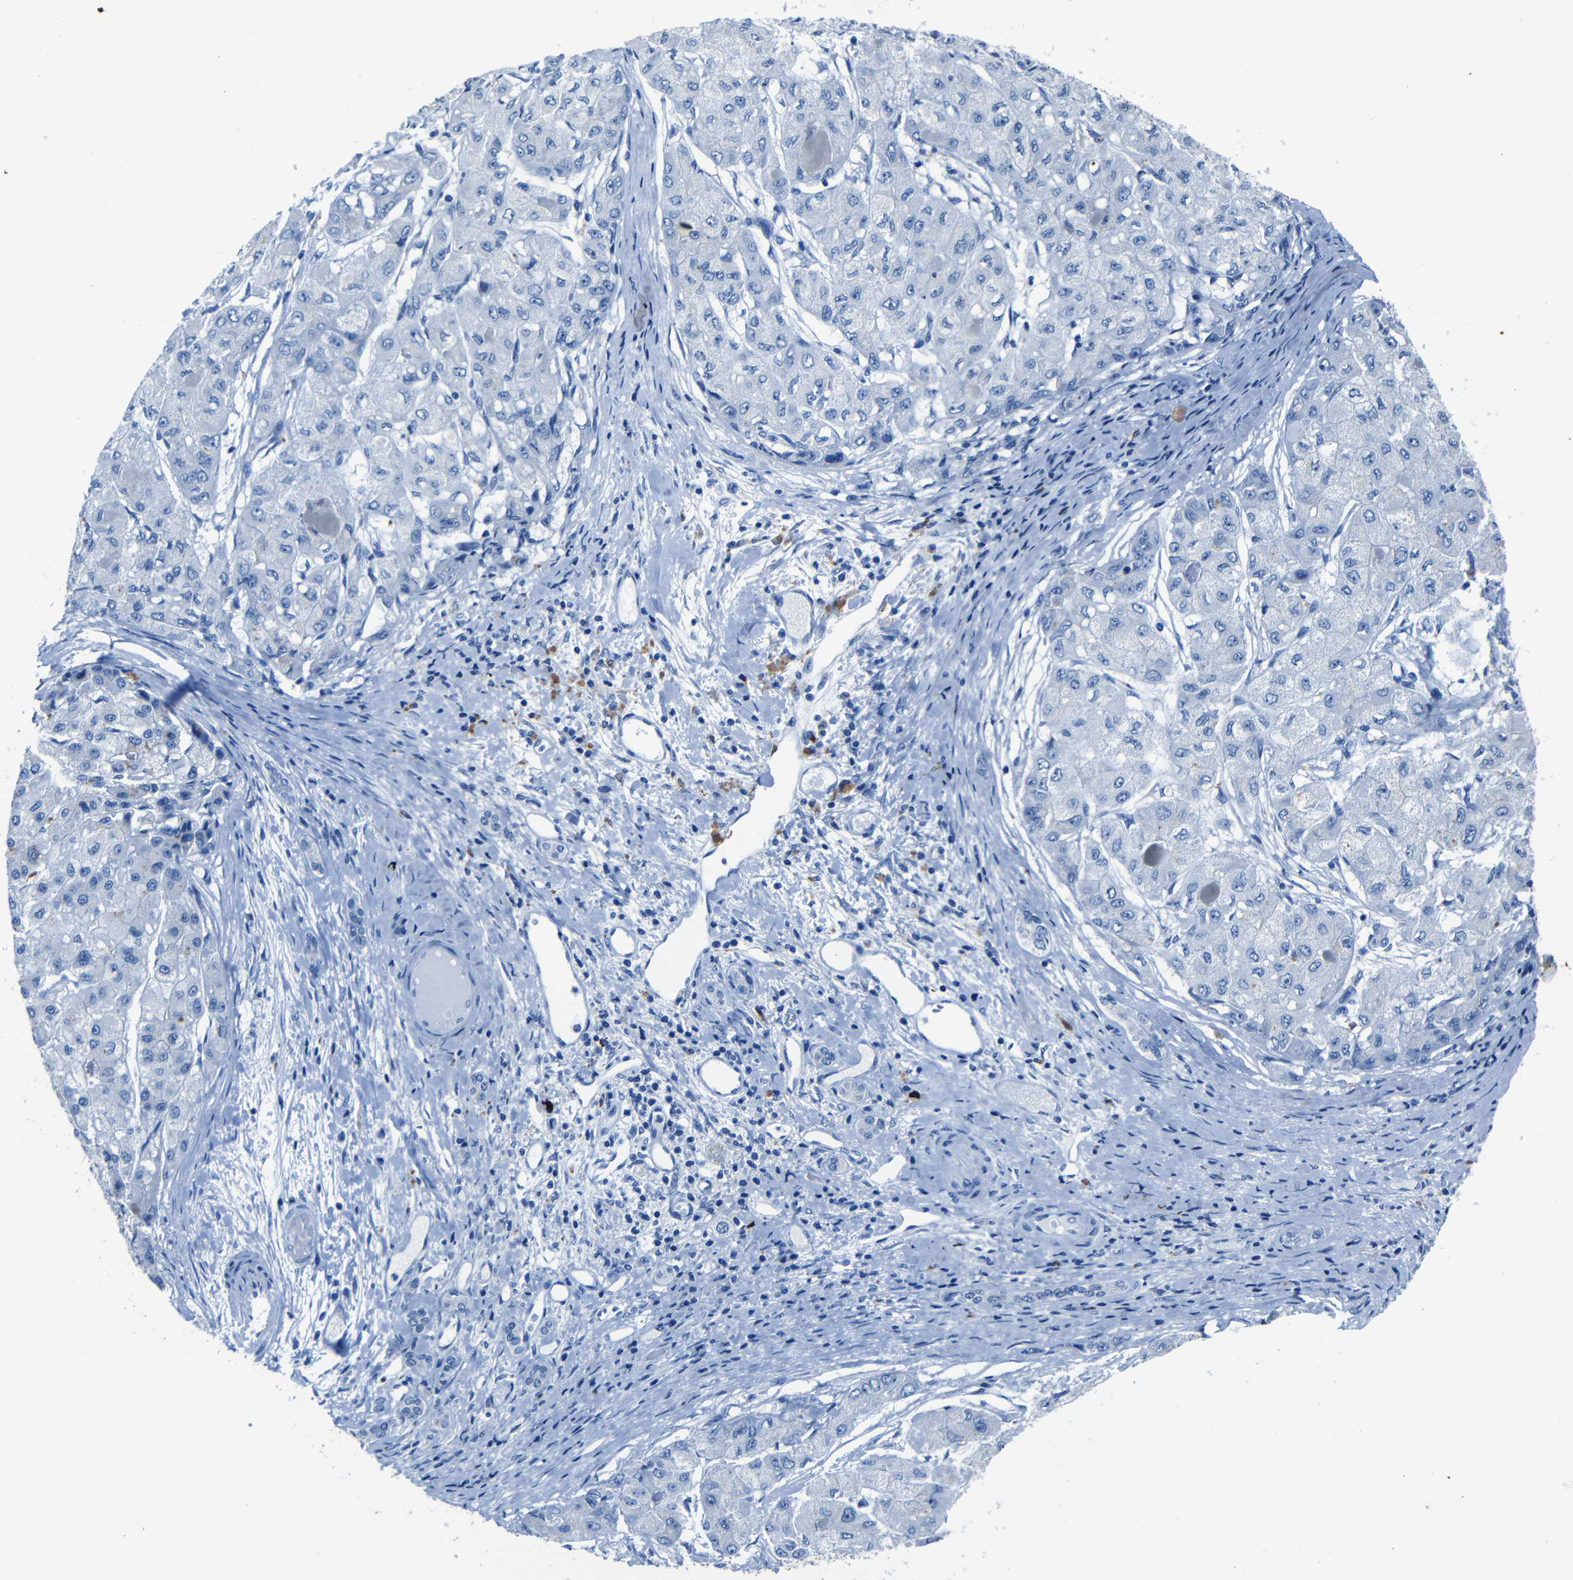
{"staining": {"intensity": "negative", "quantity": "none", "location": "none"}, "tissue": "liver cancer", "cell_type": "Tumor cells", "image_type": "cancer", "snomed": [{"axis": "morphology", "description": "Carcinoma, Hepatocellular, NOS"}, {"axis": "topography", "description": "Liver"}], "caption": "High magnification brightfield microscopy of hepatocellular carcinoma (liver) stained with DAB (brown) and counterstained with hematoxylin (blue): tumor cells show no significant expression.", "gene": "CLDN11", "patient": {"sex": "male", "age": 80}}